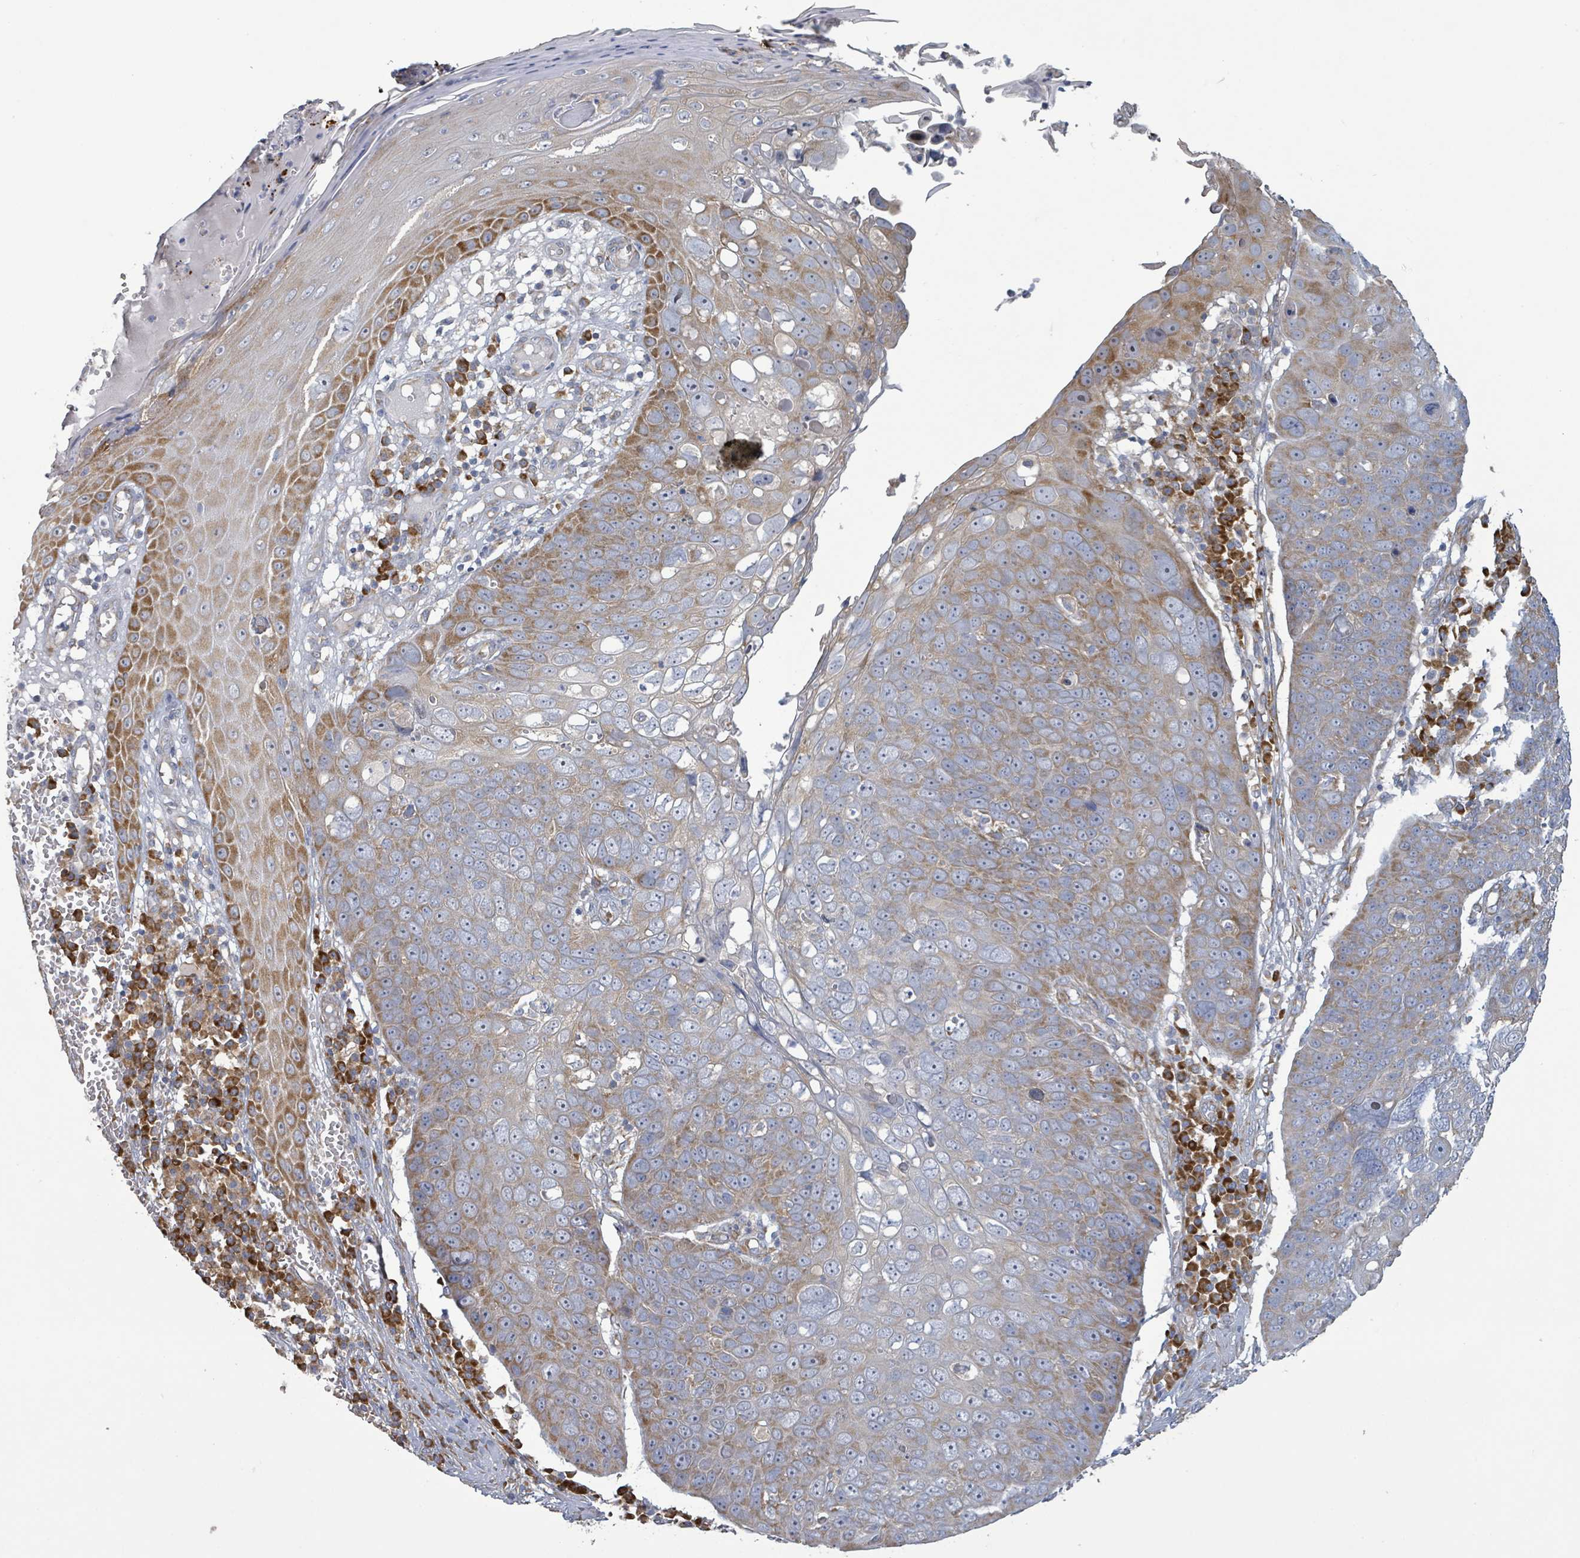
{"staining": {"intensity": "moderate", "quantity": "25%-75%", "location": "cytoplasmic/membranous"}, "tissue": "skin cancer", "cell_type": "Tumor cells", "image_type": "cancer", "snomed": [{"axis": "morphology", "description": "Squamous cell carcinoma, NOS"}, {"axis": "topography", "description": "Skin"}], "caption": "Moderate cytoplasmic/membranous staining for a protein is identified in approximately 25%-75% of tumor cells of skin cancer using immunohistochemistry (IHC).", "gene": "RPL32", "patient": {"sex": "male", "age": 71}}